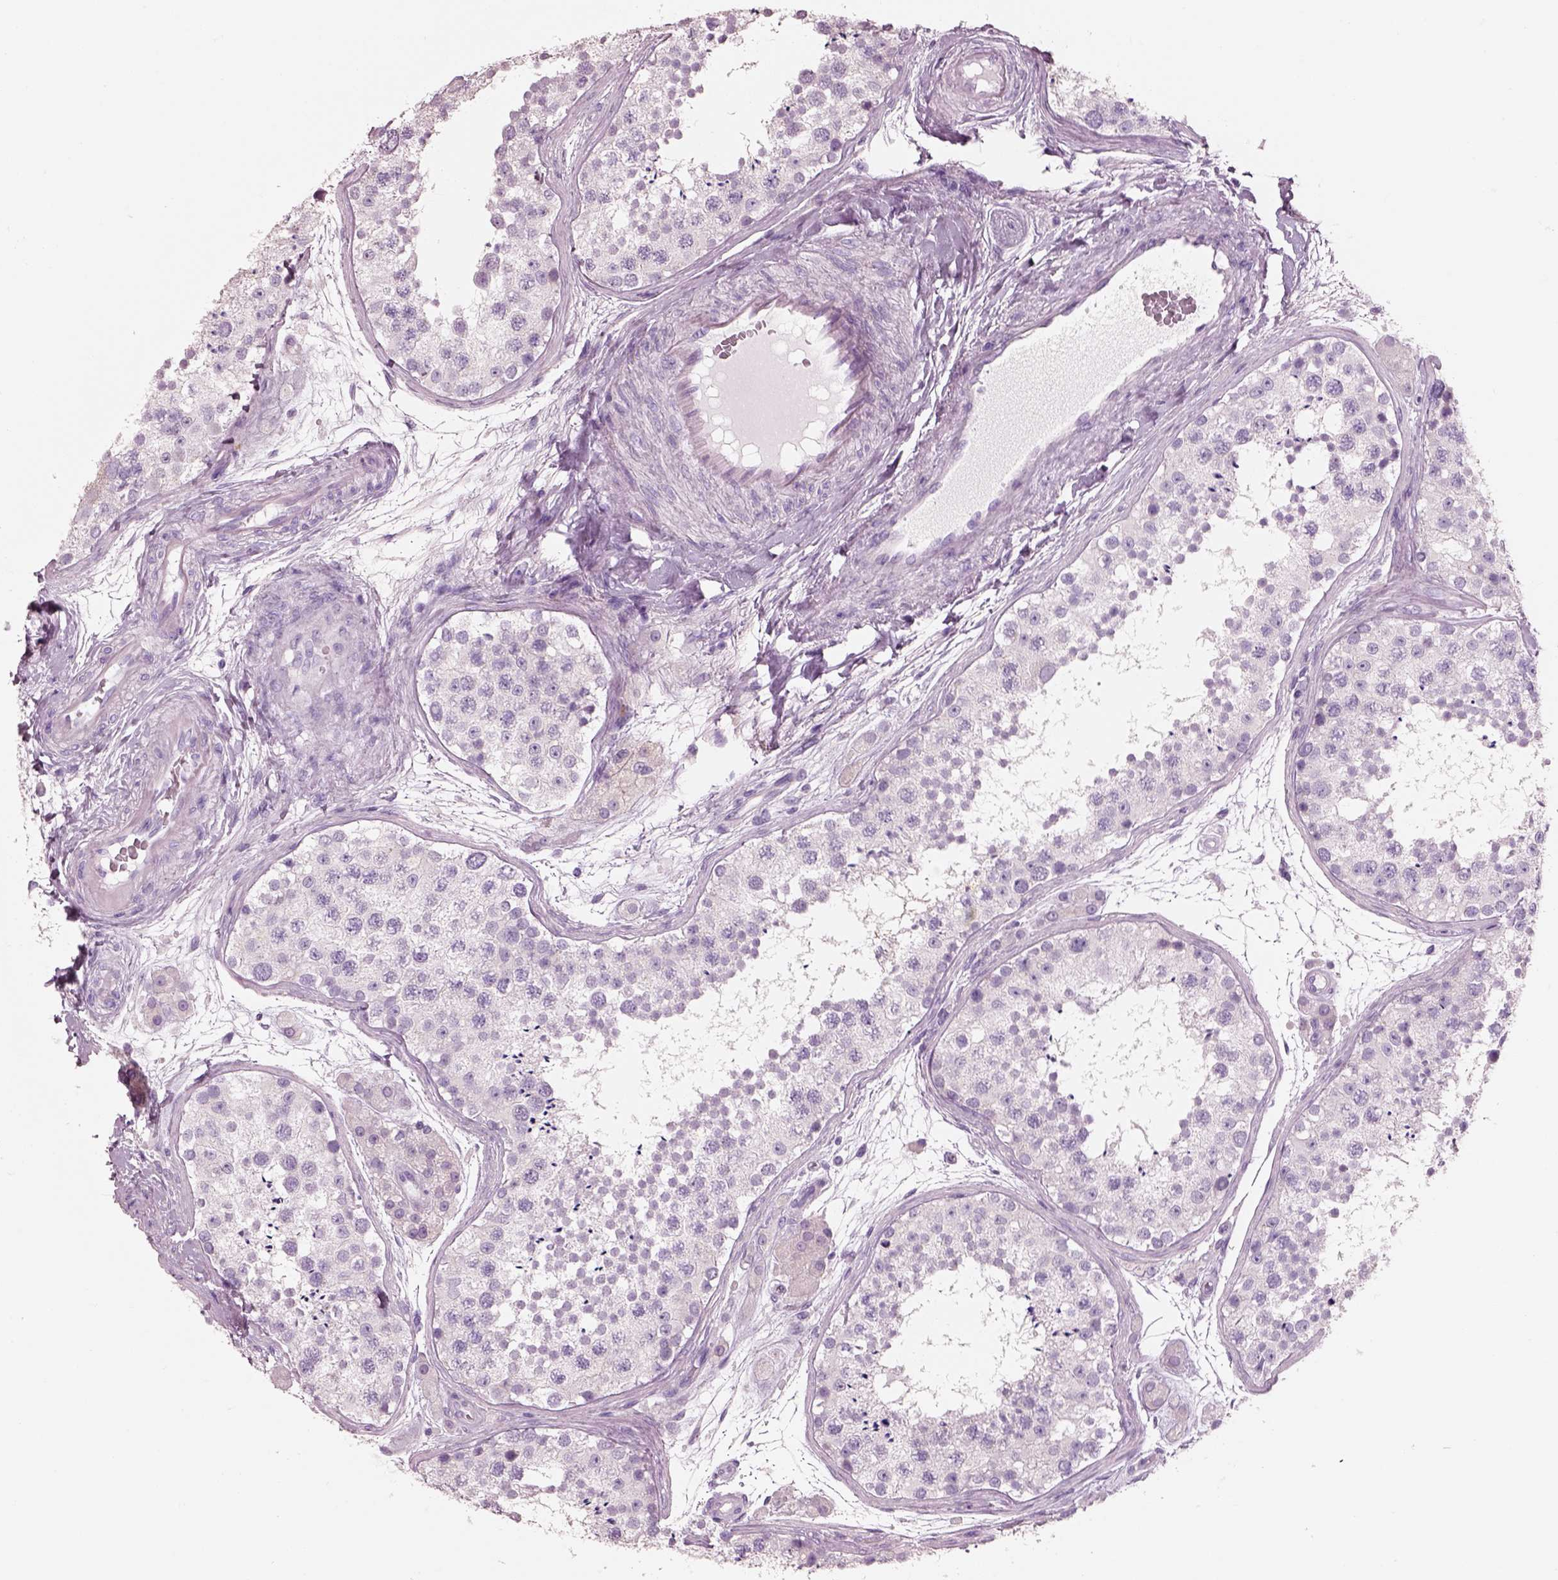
{"staining": {"intensity": "weak", "quantity": "<25%", "location": "nuclear"}, "tissue": "testis", "cell_type": "Cells in seminiferous ducts", "image_type": "normal", "snomed": [{"axis": "morphology", "description": "Normal tissue, NOS"}, {"axis": "topography", "description": "Testis"}], "caption": "This is an immunohistochemistry histopathology image of normal testis. There is no staining in cells in seminiferous ducts.", "gene": "PNOC", "patient": {"sex": "male", "age": 41}}